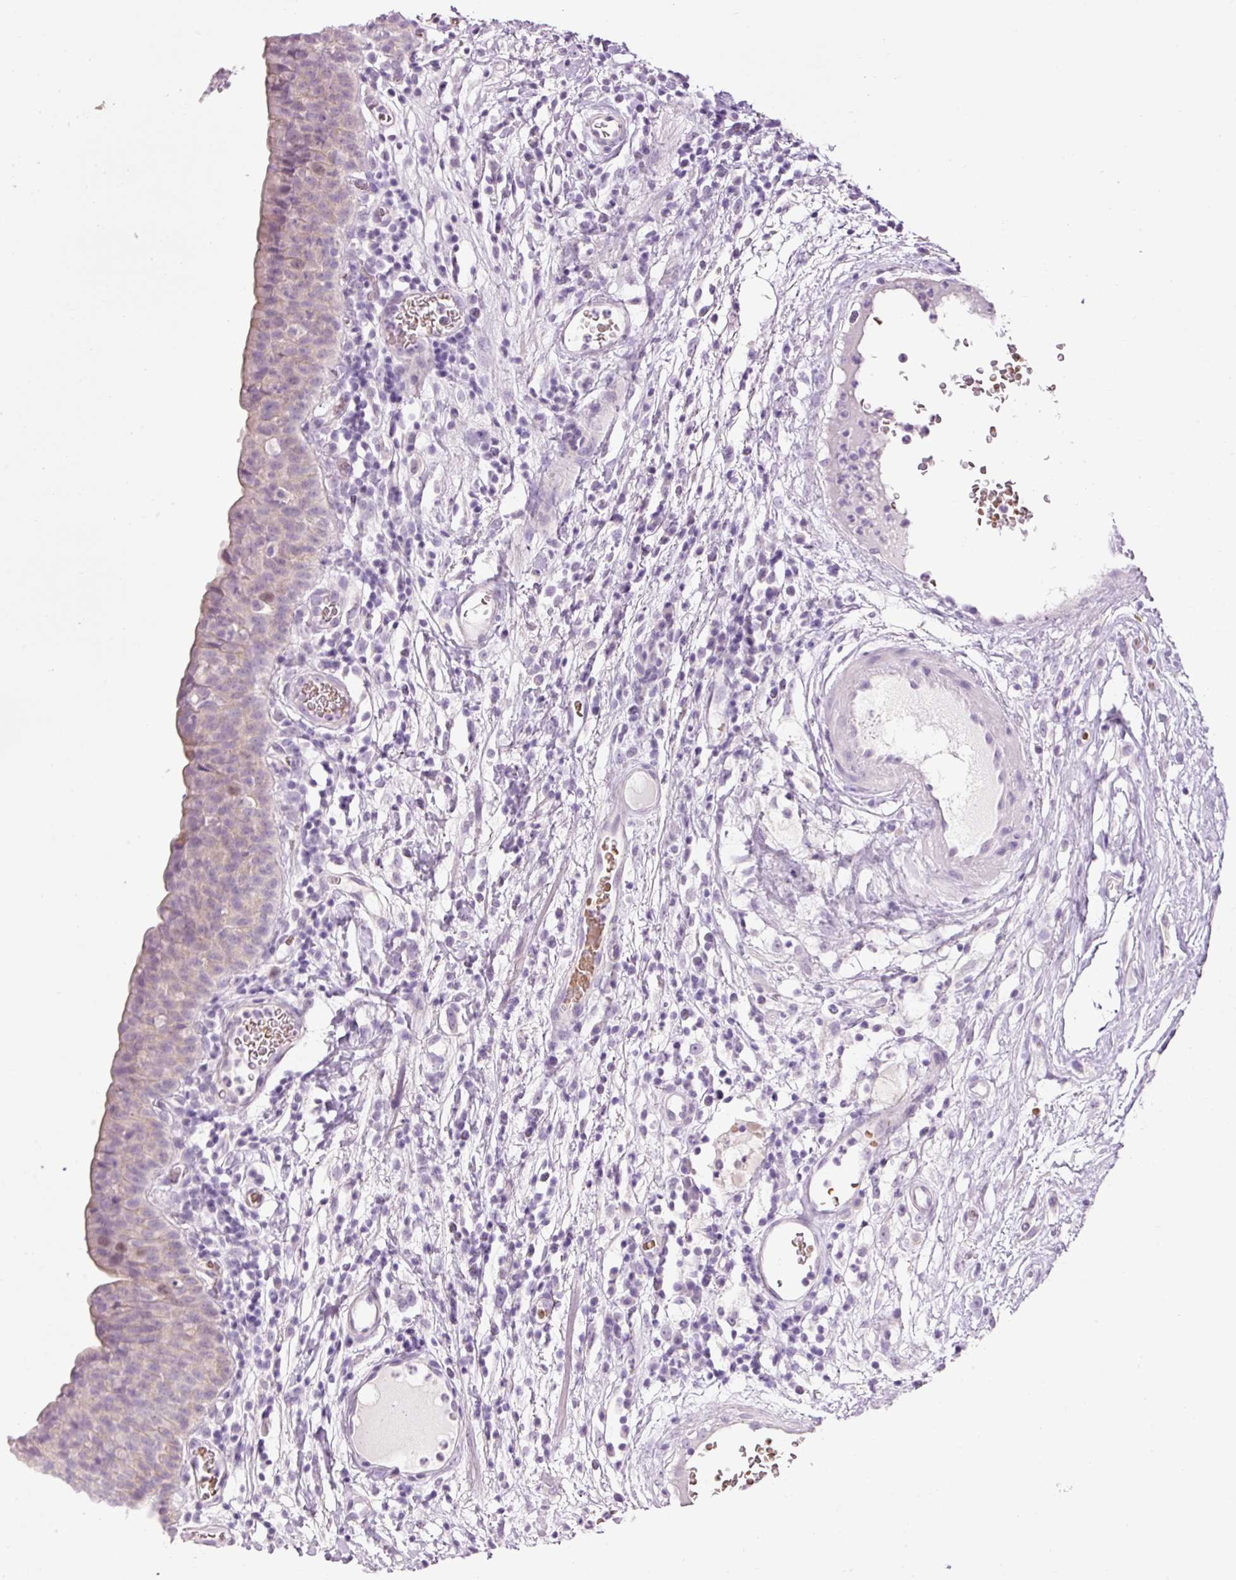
{"staining": {"intensity": "weak", "quantity": "<25%", "location": "cytoplasmic/membranous"}, "tissue": "urinary bladder", "cell_type": "Urothelial cells", "image_type": "normal", "snomed": [{"axis": "morphology", "description": "Normal tissue, NOS"}, {"axis": "morphology", "description": "Inflammation, NOS"}, {"axis": "topography", "description": "Urinary bladder"}], "caption": "Protein analysis of unremarkable urinary bladder displays no significant staining in urothelial cells.", "gene": "DHRS11", "patient": {"sex": "male", "age": 57}}